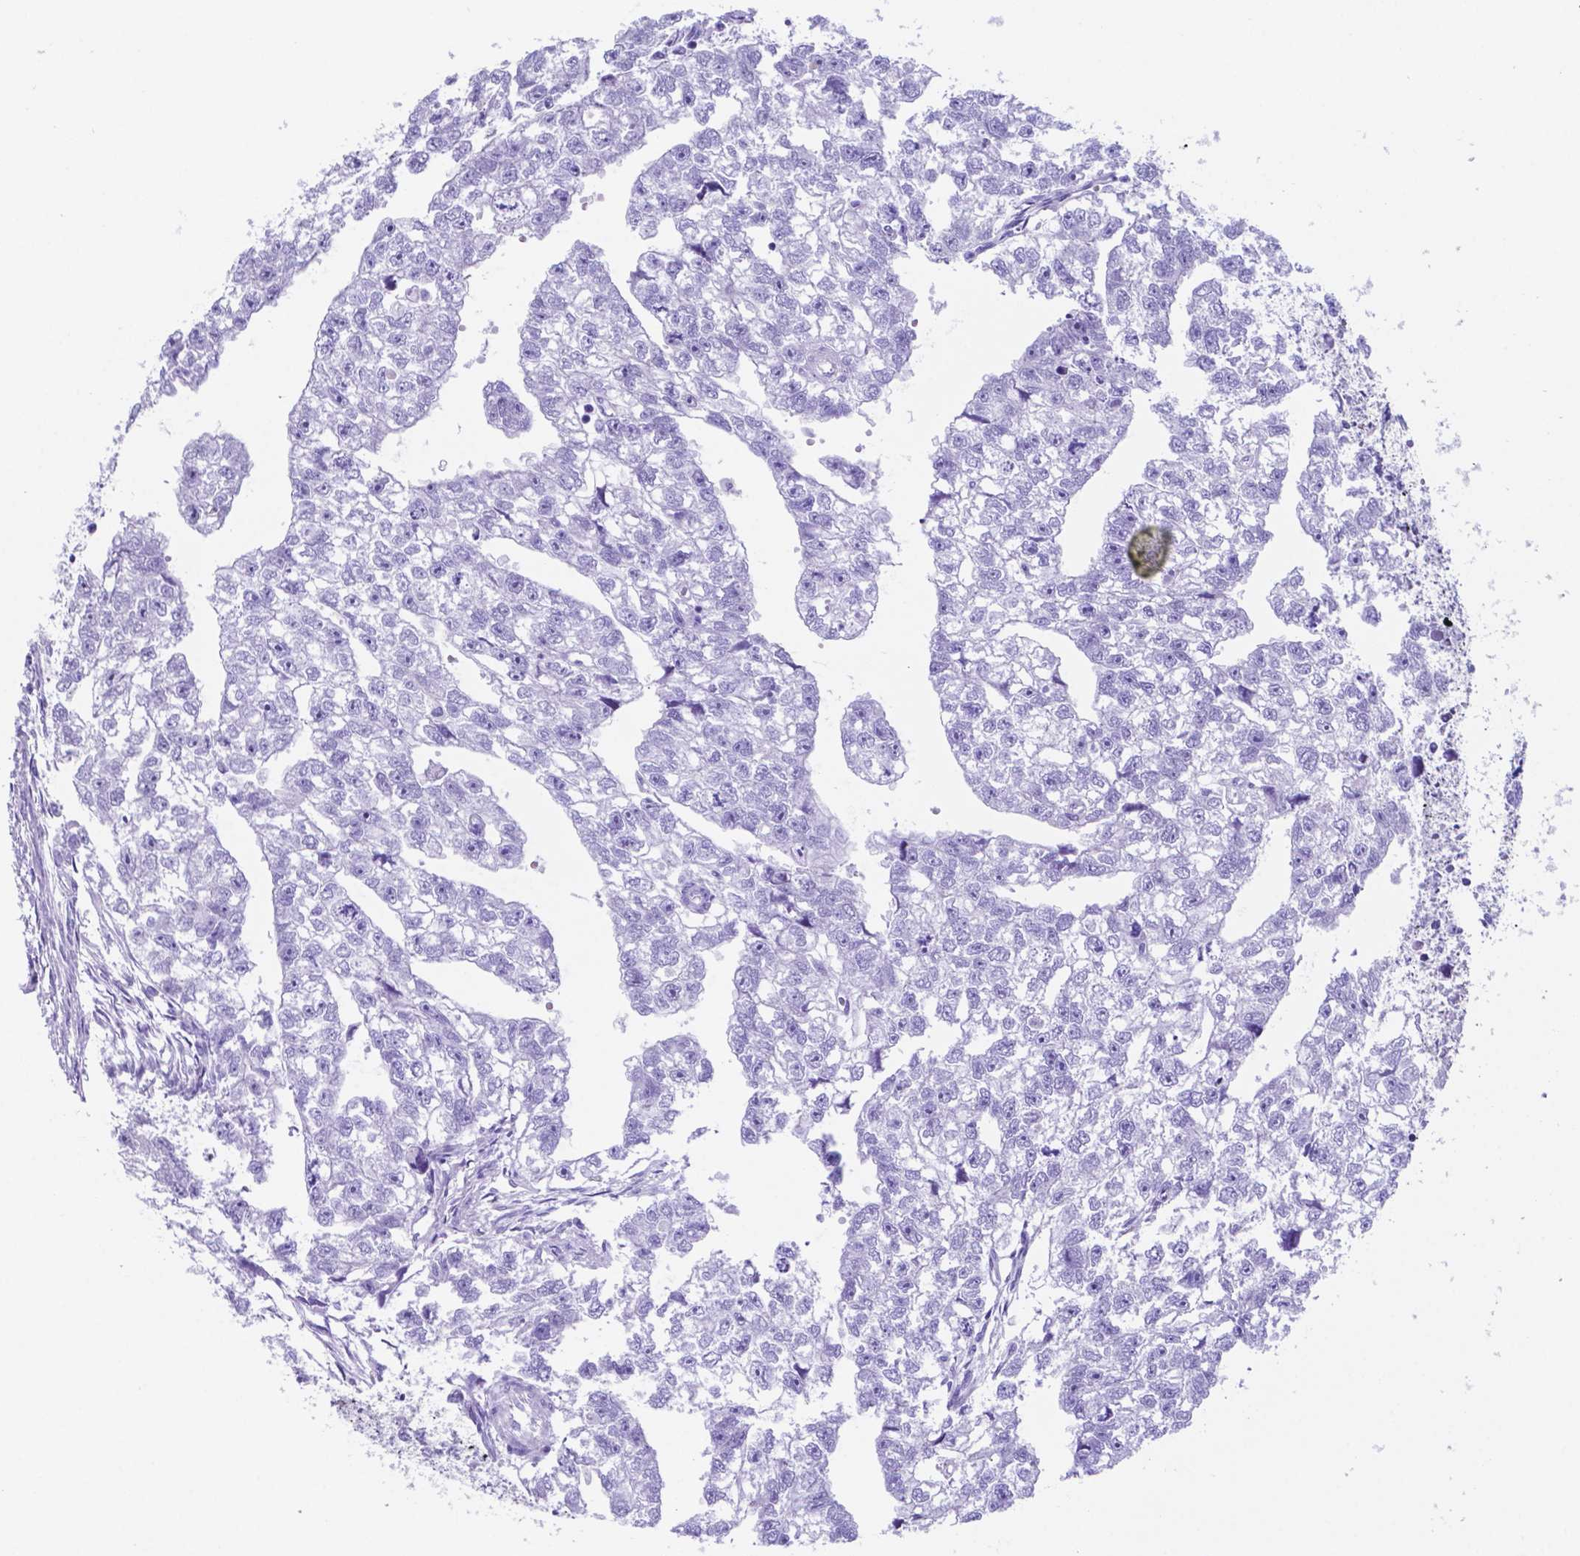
{"staining": {"intensity": "negative", "quantity": "none", "location": "none"}, "tissue": "testis cancer", "cell_type": "Tumor cells", "image_type": "cancer", "snomed": [{"axis": "morphology", "description": "Carcinoma, Embryonal, NOS"}, {"axis": "morphology", "description": "Teratoma, malignant, NOS"}, {"axis": "topography", "description": "Testis"}], "caption": "Immunohistochemistry (IHC) of human embryonal carcinoma (testis) exhibits no expression in tumor cells.", "gene": "DNAAF8", "patient": {"sex": "male", "age": 44}}